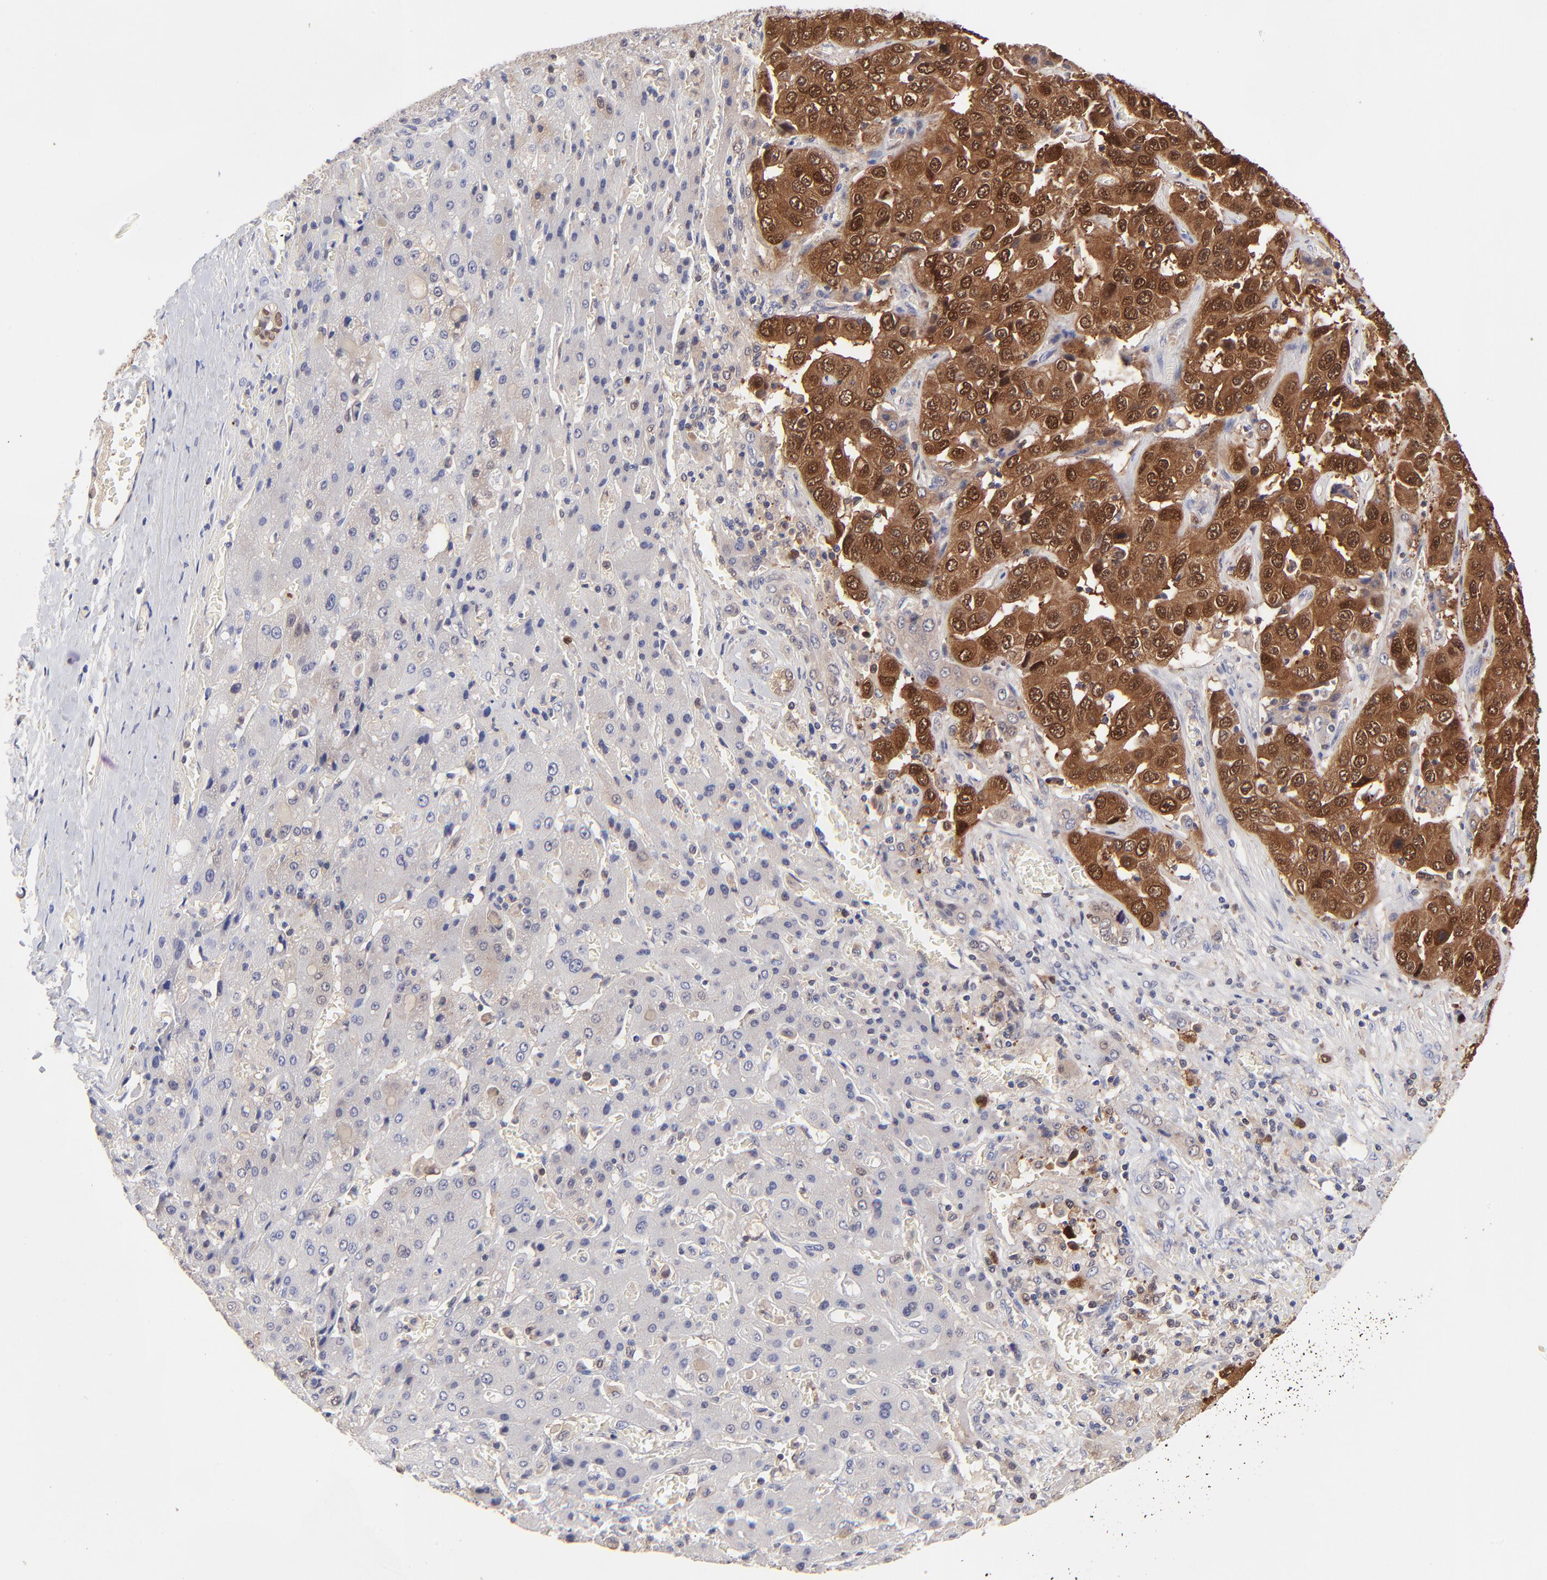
{"staining": {"intensity": "strong", "quantity": ">75%", "location": "cytoplasmic/membranous,nuclear"}, "tissue": "liver cancer", "cell_type": "Tumor cells", "image_type": "cancer", "snomed": [{"axis": "morphology", "description": "Cholangiocarcinoma"}, {"axis": "topography", "description": "Liver"}], "caption": "The photomicrograph shows staining of liver cholangiocarcinoma, revealing strong cytoplasmic/membranous and nuclear protein positivity (brown color) within tumor cells.", "gene": "DCTPP1", "patient": {"sex": "female", "age": 52}}